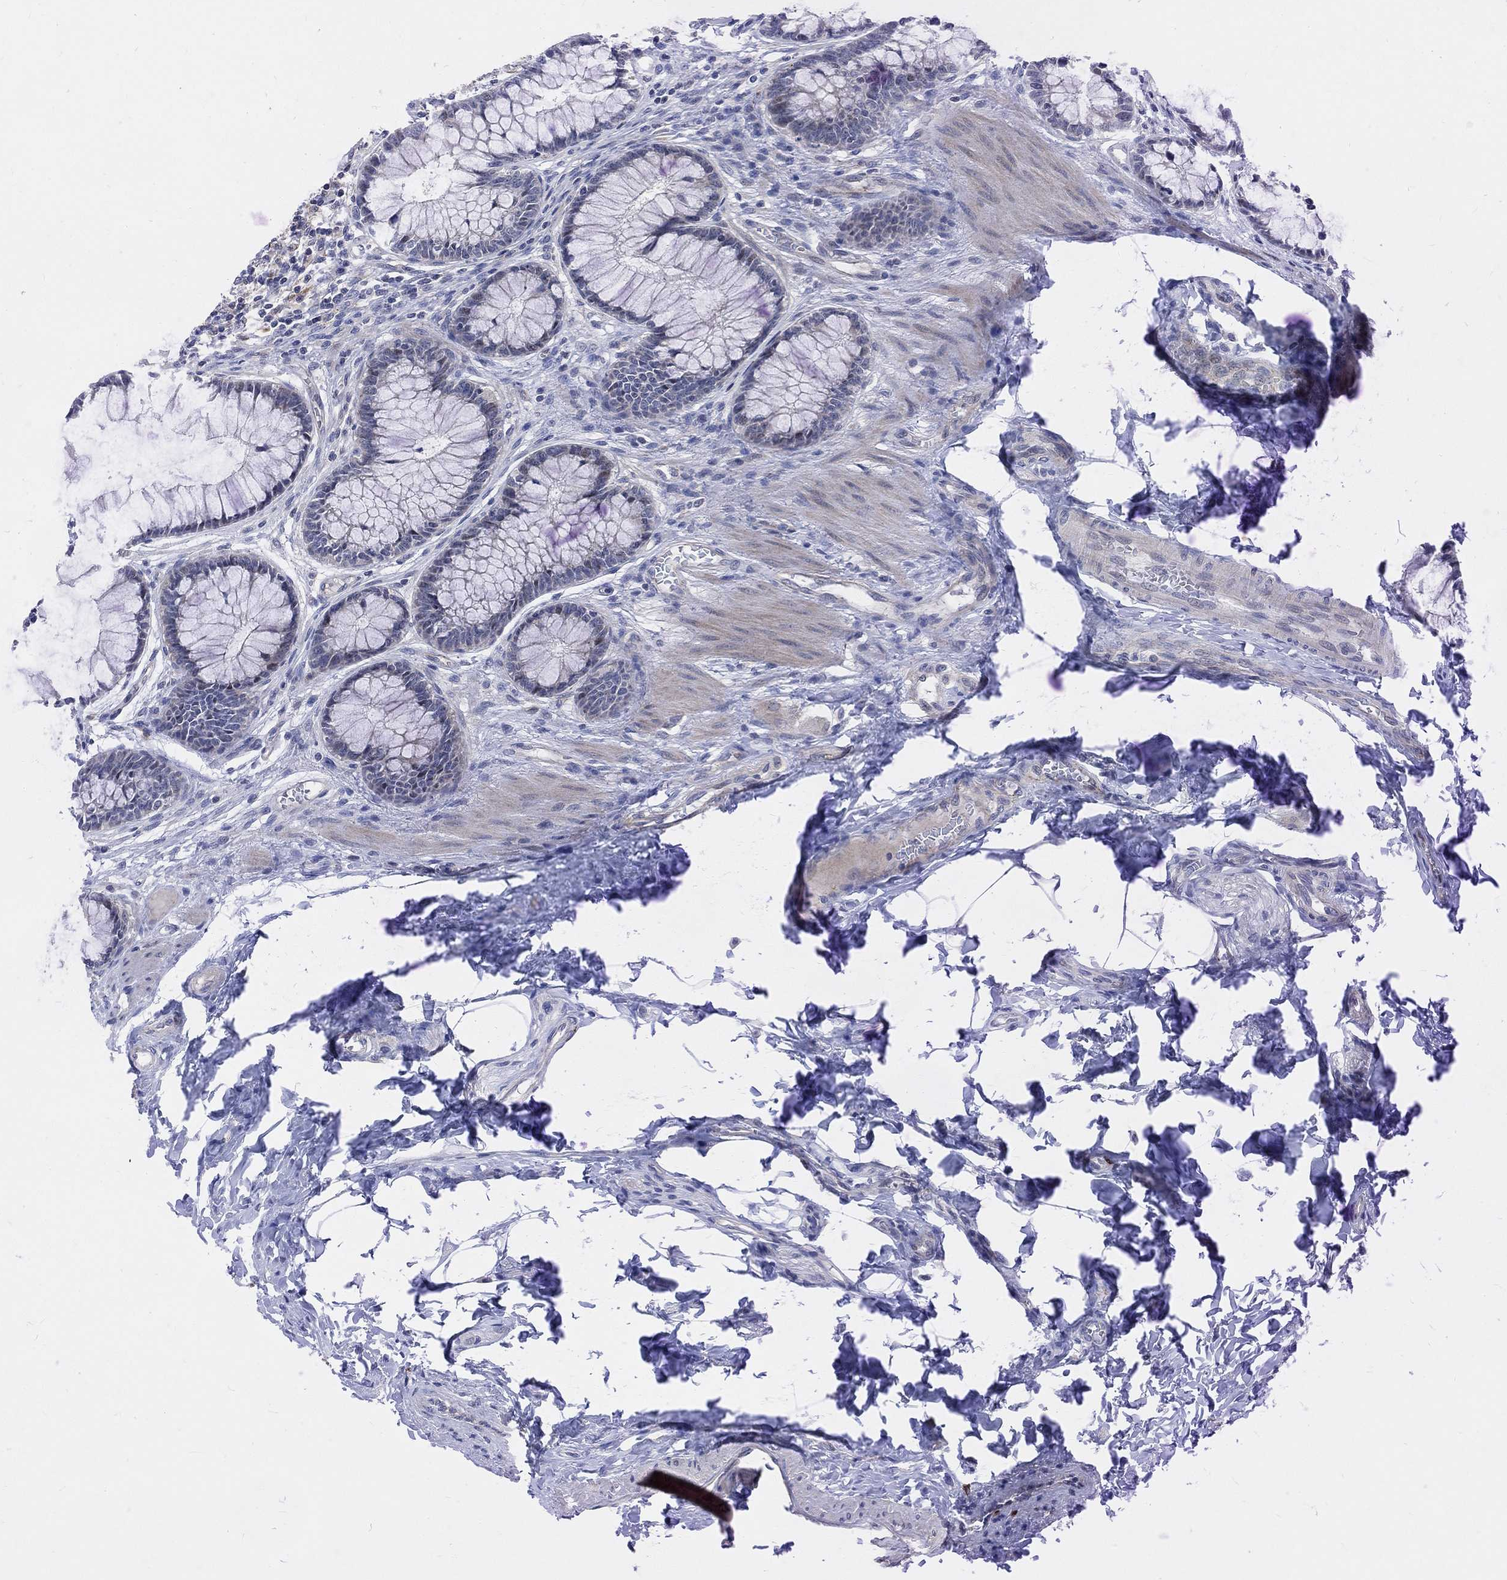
{"staining": {"intensity": "weak", "quantity": ">75%", "location": "cytoplasmic/membranous"}, "tissue": "colon", "cell_type": "Endothelial cells", "image_type": "normal", "snomed": [{"axis": "morphology", "description": "Normal tissue, NOS"}, {"axis": "topography", "description": "Colon"}], "caption": "Immunohistochemical staining of benign colon exhibits >75% levels of weak cytoplasmic/membranous protein staining in about >75% of endothelial cells. Using DAB (brown) and hematoxylin (blue) stains, captured at high magnification using brightfield microscopy.", "gene": "HCRTR1", "patient": {"sex": "female", "age": 65}}